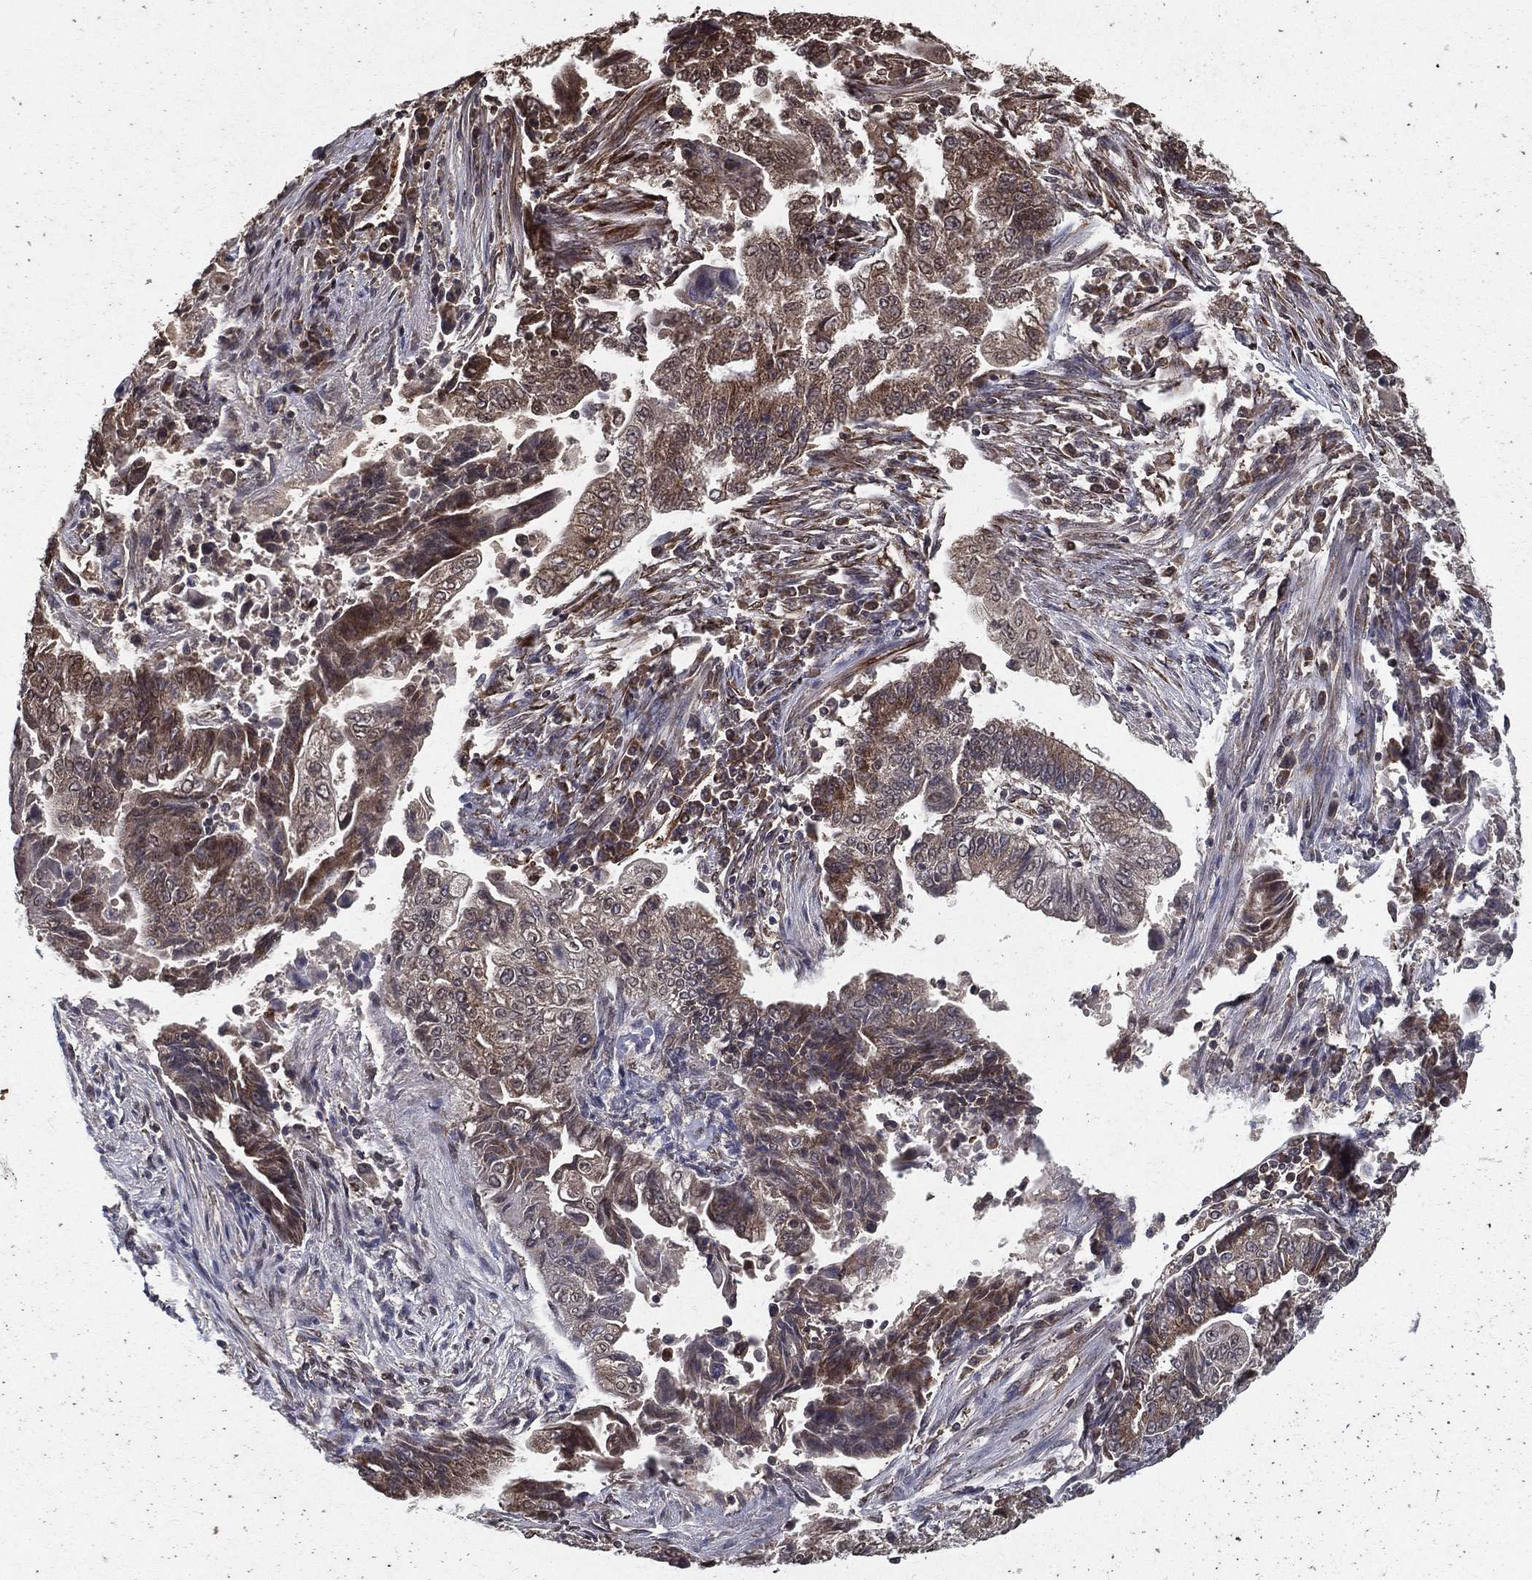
{"staining": {"intensity": "weak", "quantity": ">75%", "location": "cytoplasmic/membranous"}, "tissue": "endometrial cancer", "cell_type": "Tumor cells", "image_type": "cancer", "snomed": [{"axis": "morphology", "description": "Adenocarcinoma, NOS"}, {"axis": "topography", "description": "Uterus"}, {"axis": "topography", "description": "Endometrium"}], "caption": "Endometrial adenocarcinoma stained with a brown dye shows weak cytoplasmic/membranous positive staining in approximately >75% of tumor cells.", "gene": "CERS2", "patient": {"sex": "female", "age": 54}}